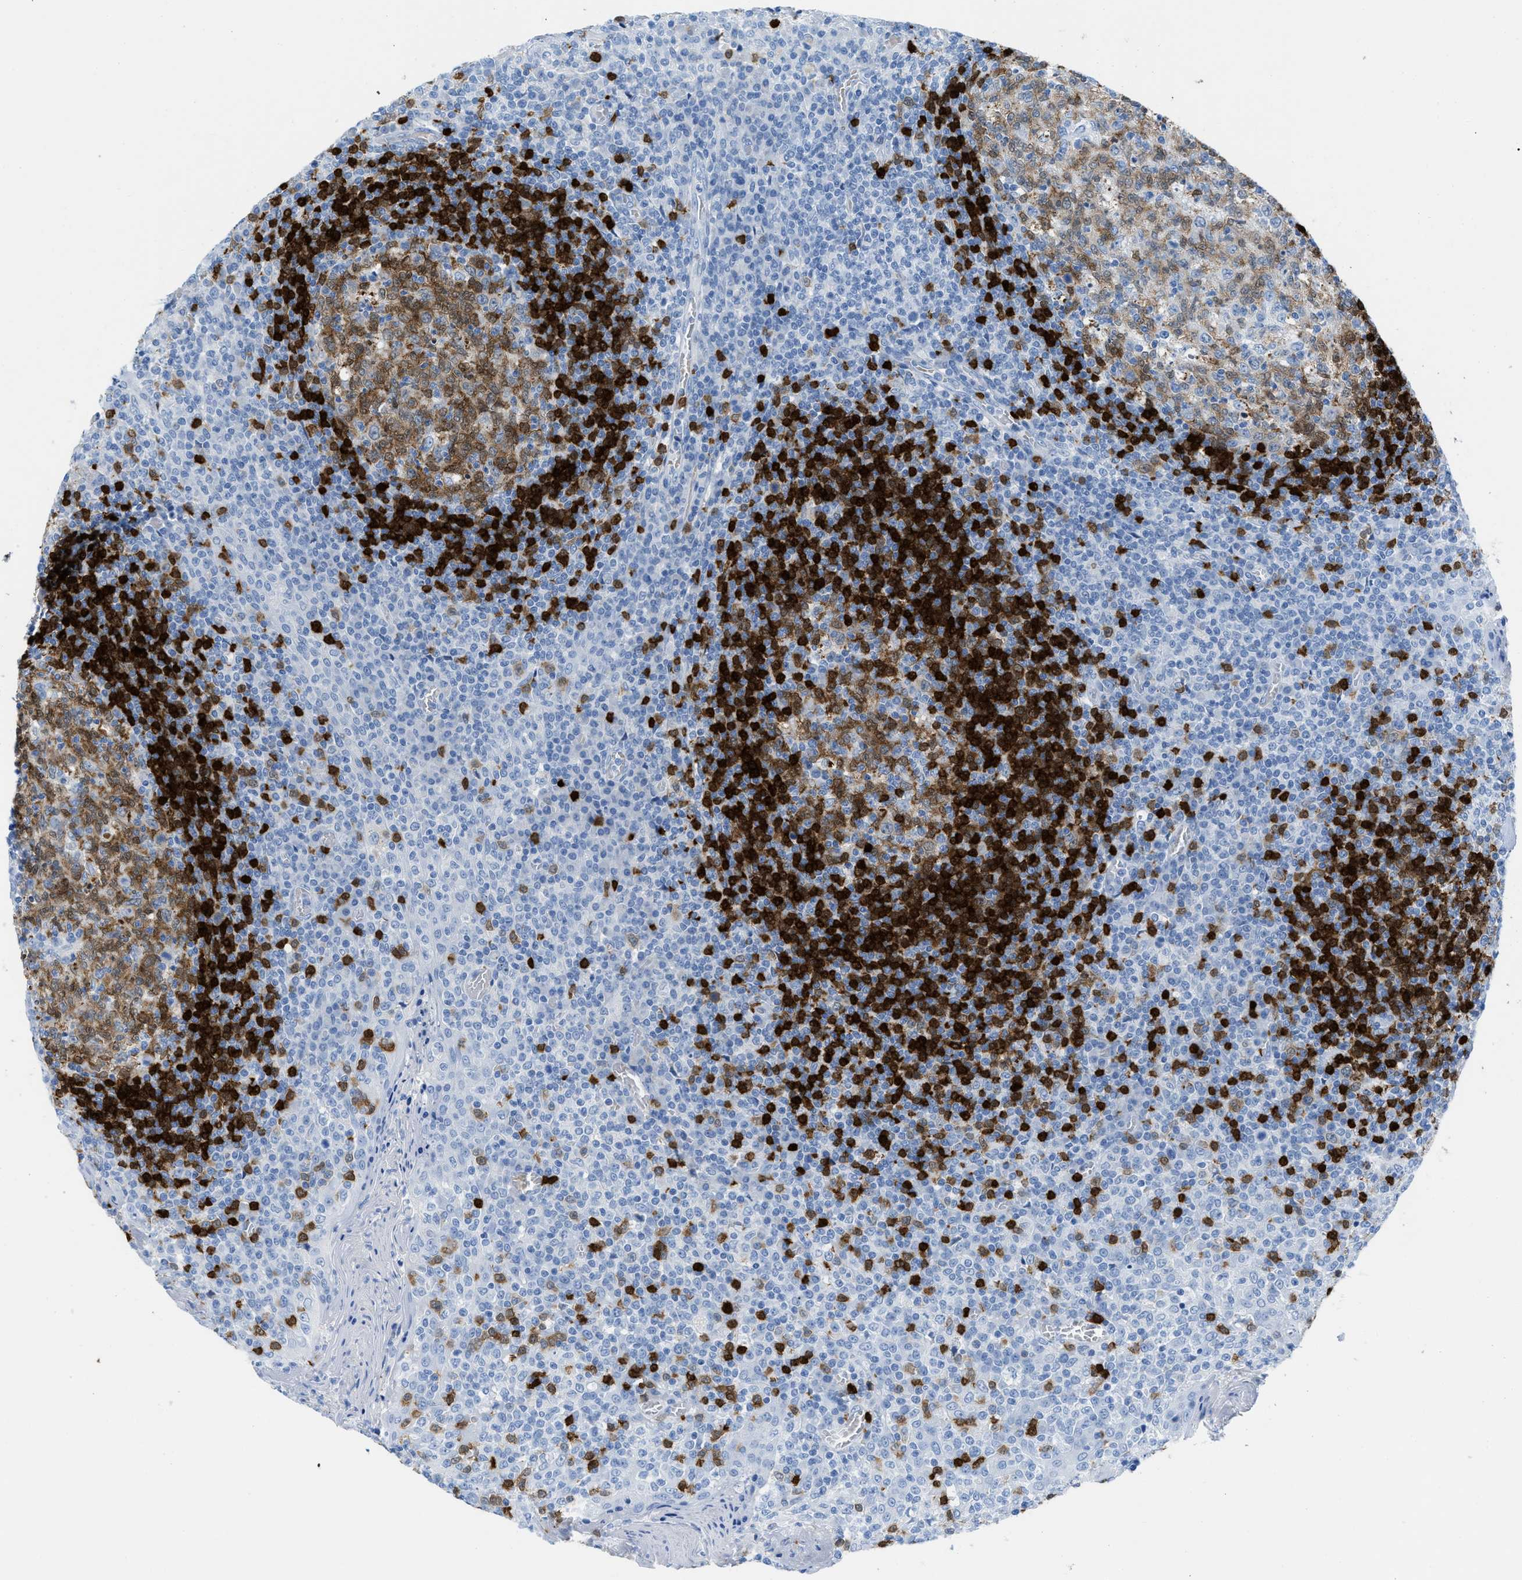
{"staining": {"intensity": "moderate", "quantity": ">75%", "location": "cytoplasmic/membranous,nuclear"}, "tissue": "tonsil", "cell_type": "Germinal center cells", "image_type": "normal", "snomed": [{"axis": "morphology", "description": "Normal tissue, NOS"}, {"axis": "topography", "description": "Tonsil"}], "caption": "This image shows unremarkable tonsil stained with immunohistochemistry to label a protein in brown. The cytoplasmic/membranous,nuclear of germinal center cells show moderate positivity for the protein. Nuclei are counter-stained blue.", "gene": "TCL1A", "patient": {"sex": "female", "age": 19}}